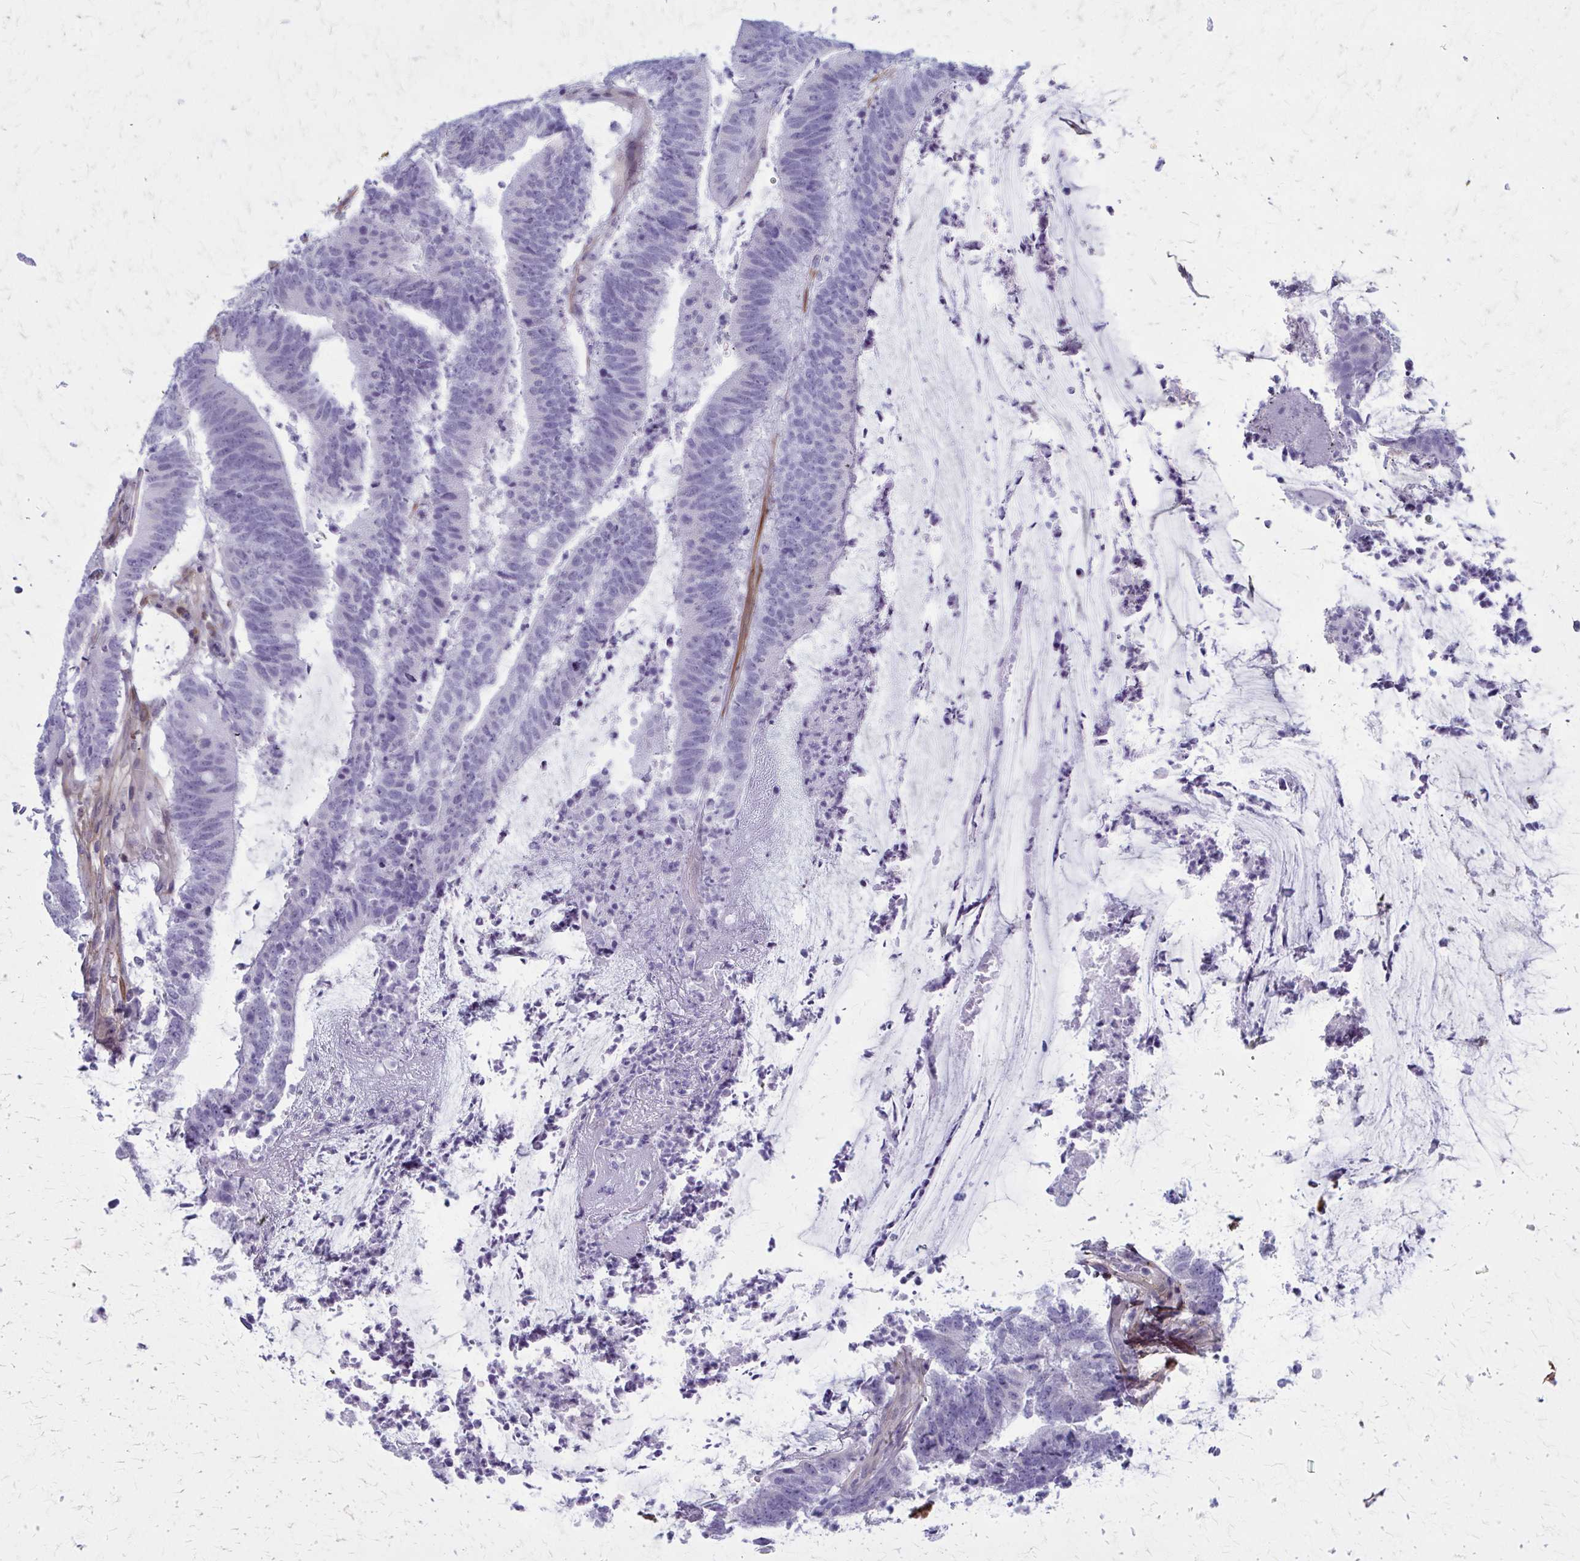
{"staining": {"intensity": "negative", "quantity": "none", "location": "none"}, "tissue": "colorectal cancer", "cell_type": "Tumor cells", "image_type": "cancer", "snomed": [{"axis": "morphology", "description": "Adenocarcinoma, NOS"}, {"axis": "topography", "description": "Colon"}], "caption": "An image of human adenocarcinoma (colorectal) is negative for staining in tumor cells. (DAB immunohistochemistry (IHC) with hematoxylin counter stain).", "gene": "AKAP12", "patient": {"sex": "female", "age": 43}}